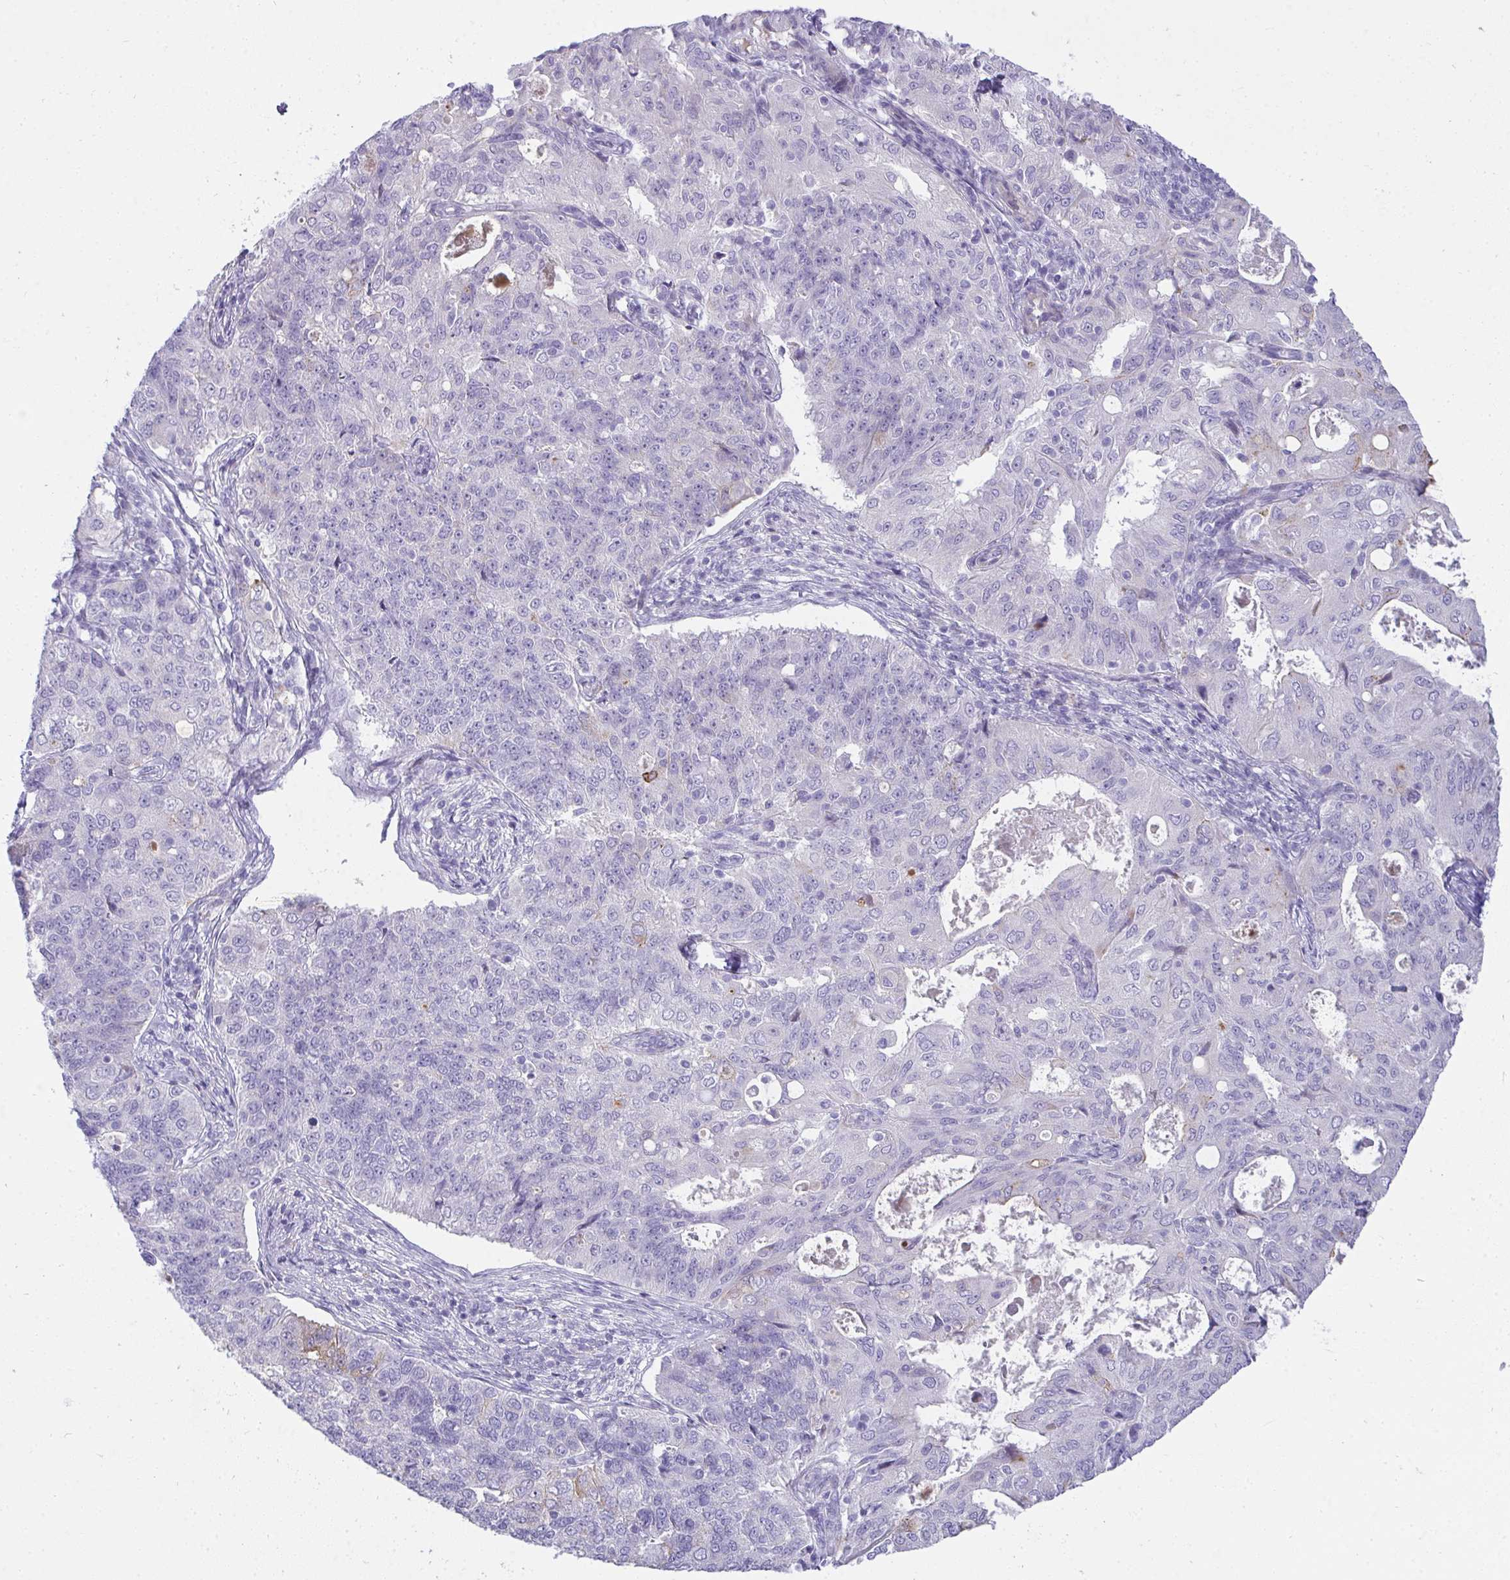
{"staining": {"intensity": "negative", "quantity": "none", "location": "none"}, "tissue": "endometrial cancer", "cell_type": "Tumor cells", "image_type": "cancer", "snomed": [{"axis": "morphology", "description": "Adenocarcinoma, NOS"}, {"axis": "topography", "description": "Endometrium"}], "caption": "Immunohistochemical staining of adenocarcinoma (endometrial) demonstrates no significant expression in tumor cells.", "gene": "AK5", "patient": {"sex": "female", "age": 43}}